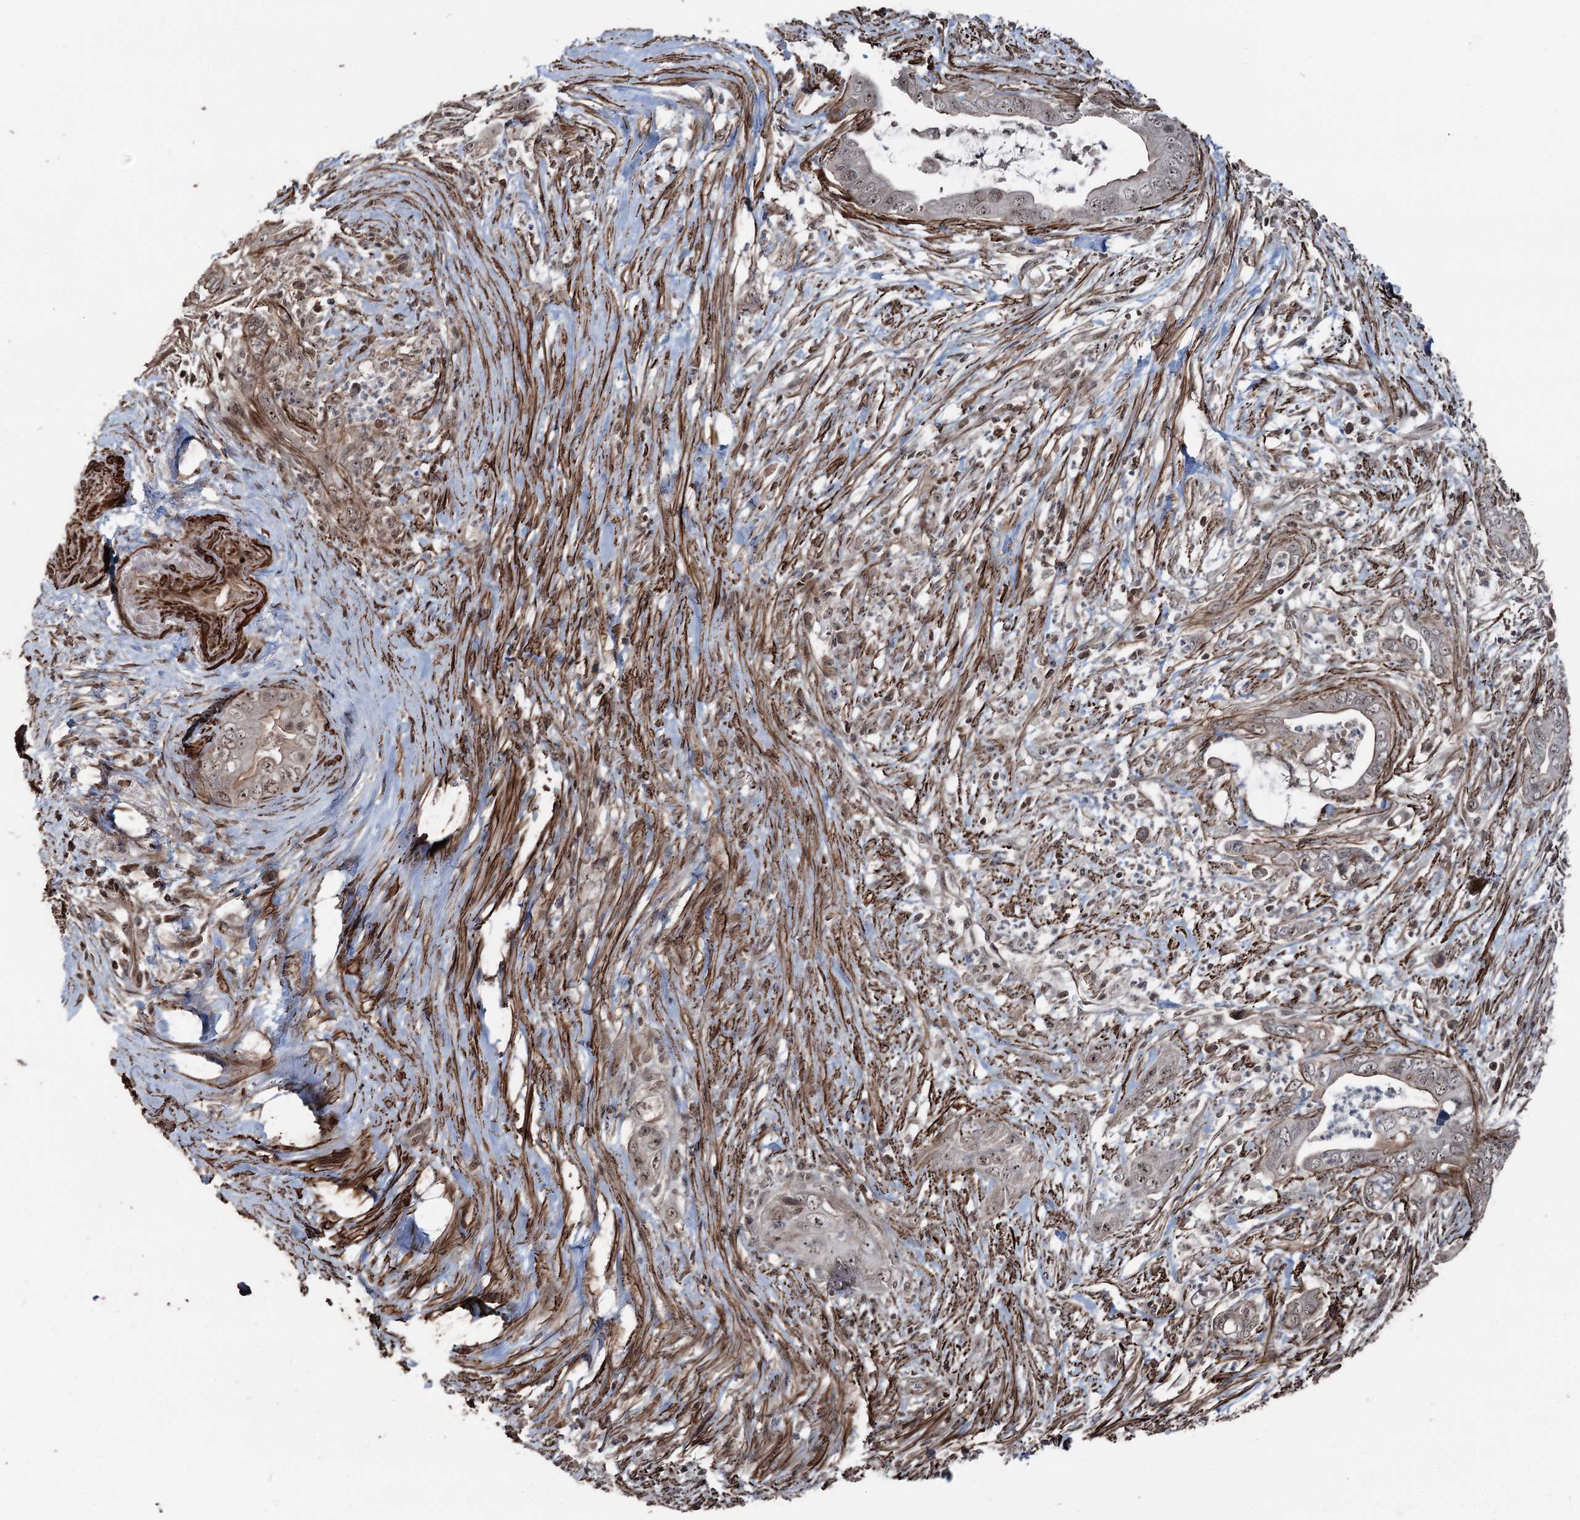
{"staining": {"intensity": "moderate", "quantity": "25%-75%", "location": "cytoplasmic/membranous,nuclear"}, "tissue": "pancreatic cancer", "cell_type": "Tumor cells", "image_type": "cancer", "snomed": [{"axis": "morphology", "description": "Adenocarcinoma, NOS"}, {"axis": "topography", "description": "Pancreas"}], "caption": "A high-resolution histopathology image shows immunohistochemistry (IHC) staining of pancreatic adenocarcinoma, which demonstrates moderate cytoplasmic/membranous and nuclear staining in about 25%-75% of tumor cells.", "gene": "CCDC82", "patient": {"sex": "male", "age": 75}}